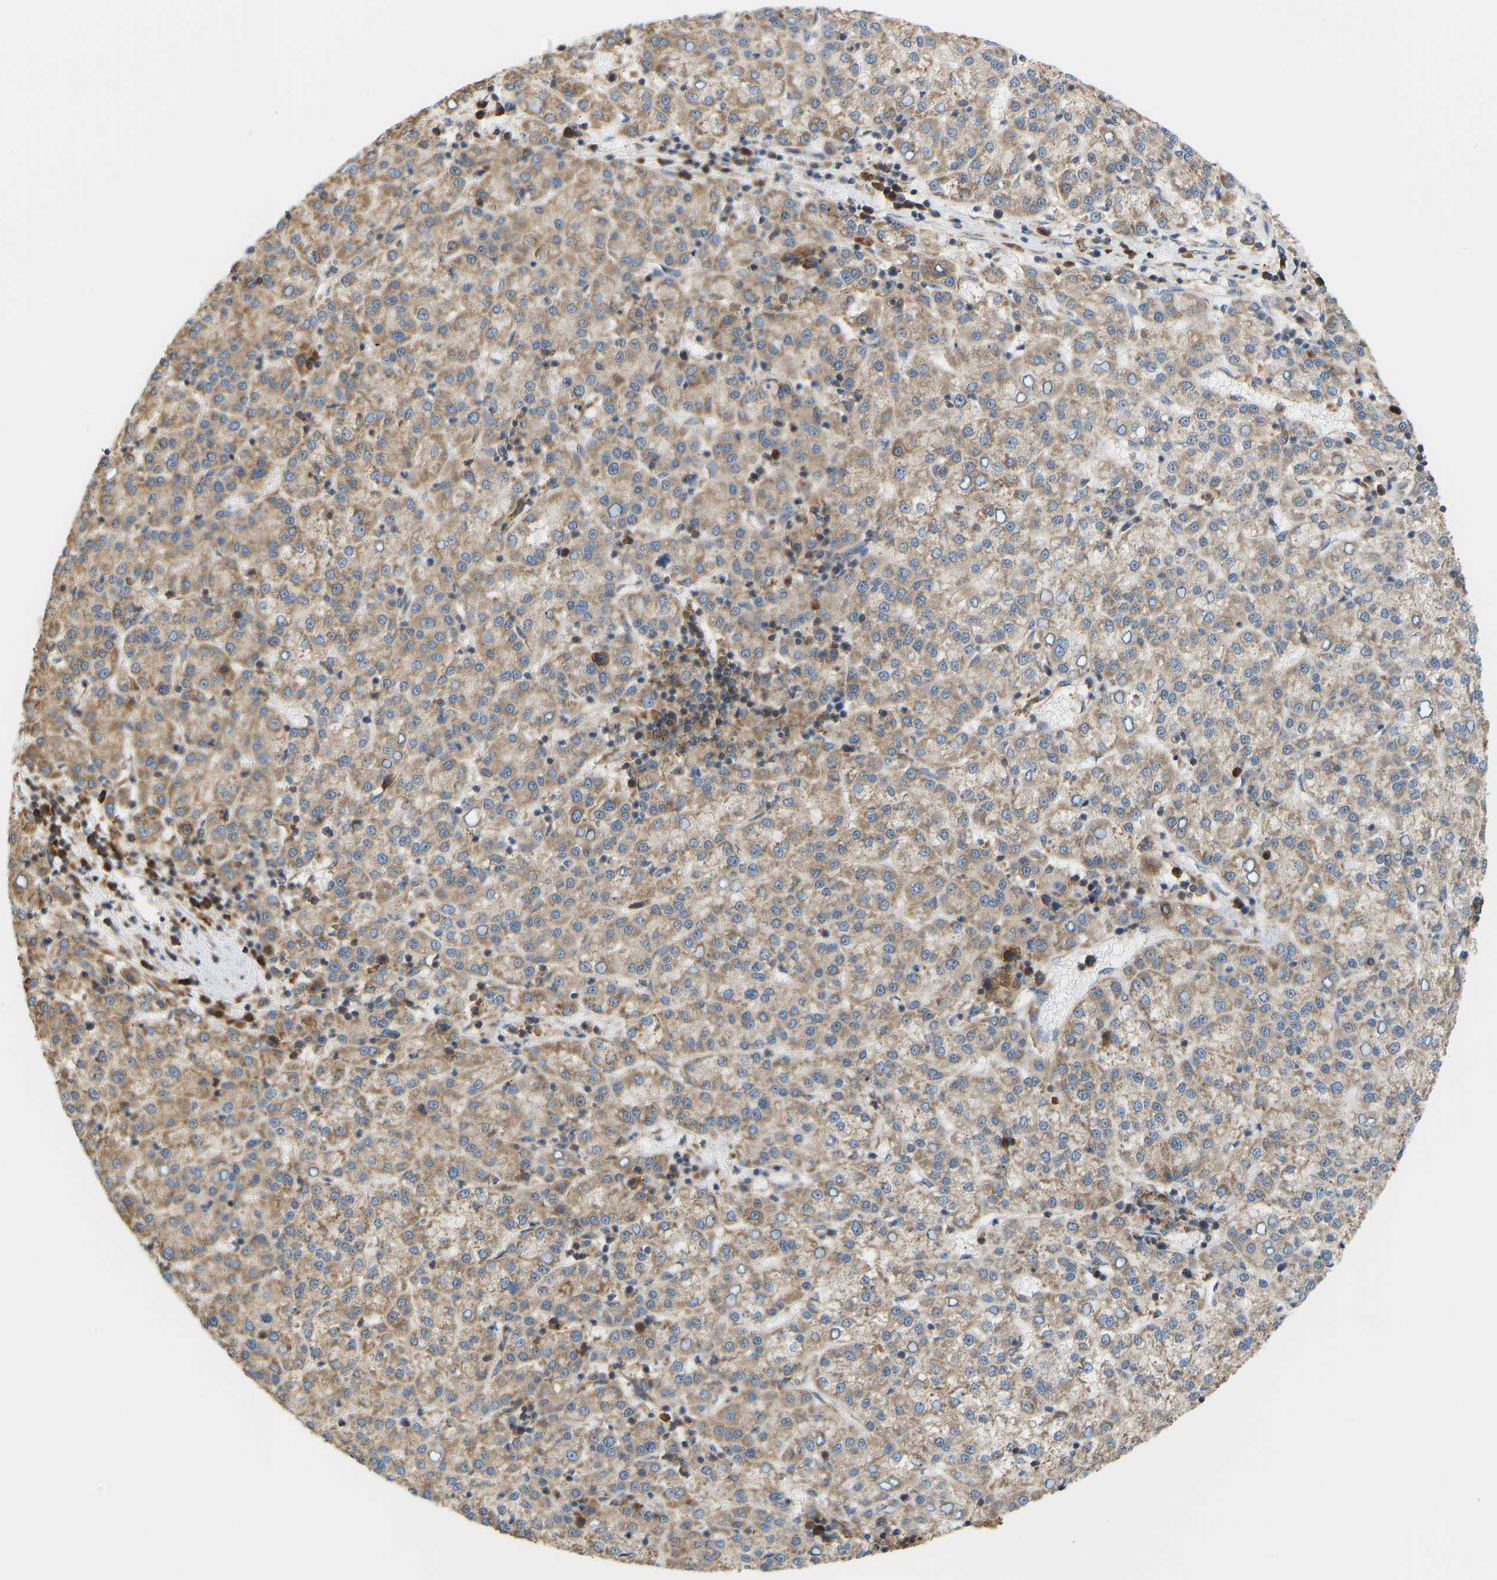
{"staining": {"intensity": "moderate", "quantity": ">75%", "location": "cytoplasmic/membranous"}, "tissue": "liver cancer", "cell_type": "Tumor cells", "image_type": "cancer", "snomed": [{"axis": "morphology", "description": "Carcinoma, Hepatocellular, NOS"}, {"axis": "topography", "description": "Liver"}], "caption": "A brown stain labels moderate cytoplasmic/membranous positivity of a protein in liver hepatocellular carcinoma tumor cells.", "gene": "RPS6KB2", "patient": {"sex": "female", "age": 58}}